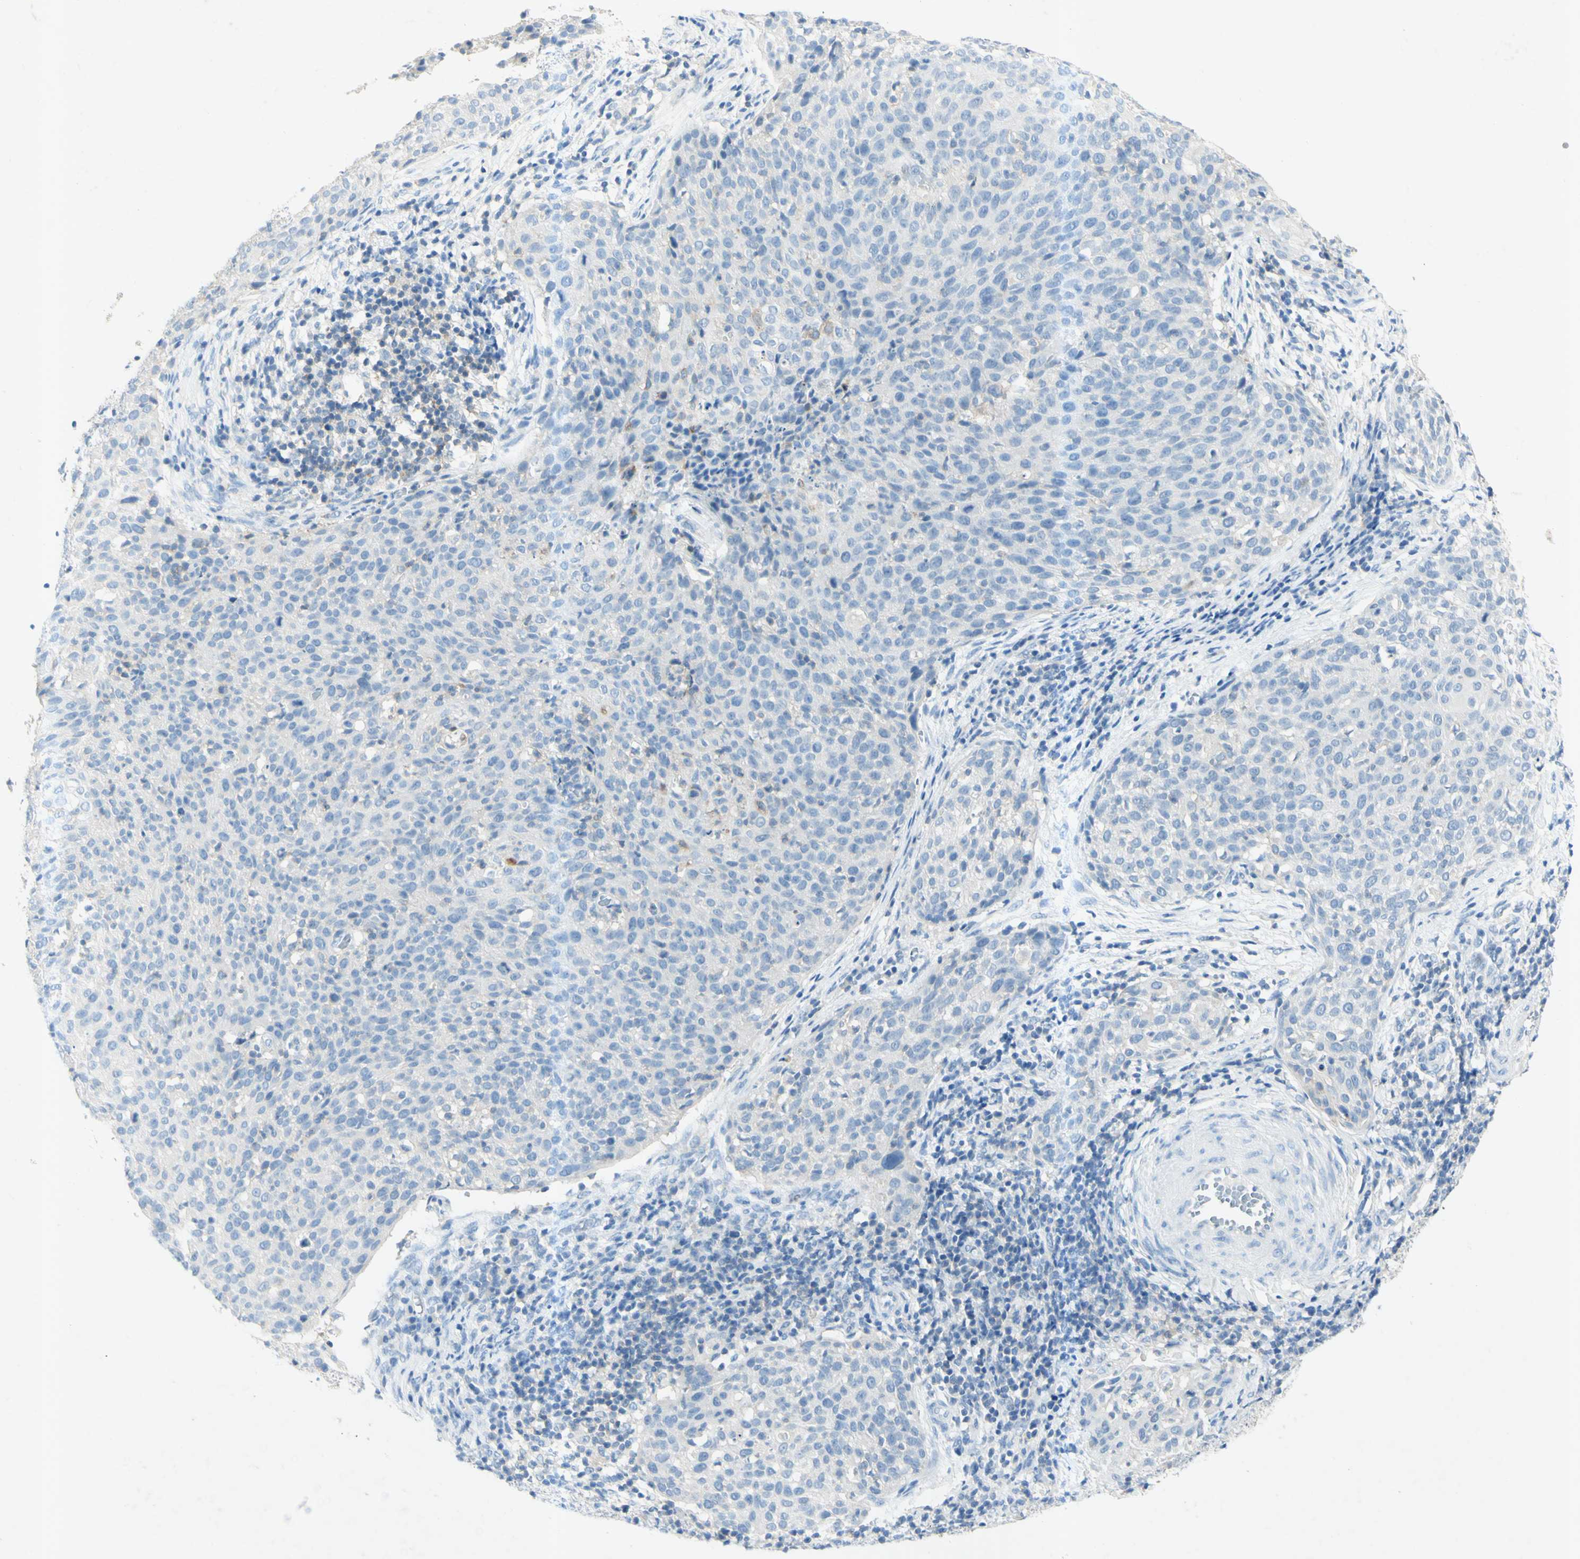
{"staining": {"intensity": "weak", "quantity": "<25%", "location": "cytoplasmic/membranous"}, "tissue": "cervical cancer", "cell_type": "Tumor cells", "image_type": "cancer", "snomed": [{"axis": "morphology", "description": "Squamous cell carcinoma, NOS"}, {"axis": "topography", "description": "Cervix"}], "caption": "DAB immunohistochemical staining of cervical cancer (squamous cell carcinoma) shows no significant expression in tumor cells.", "gene": "GDF15", "patient": {"sex": "female", "age": 38}}